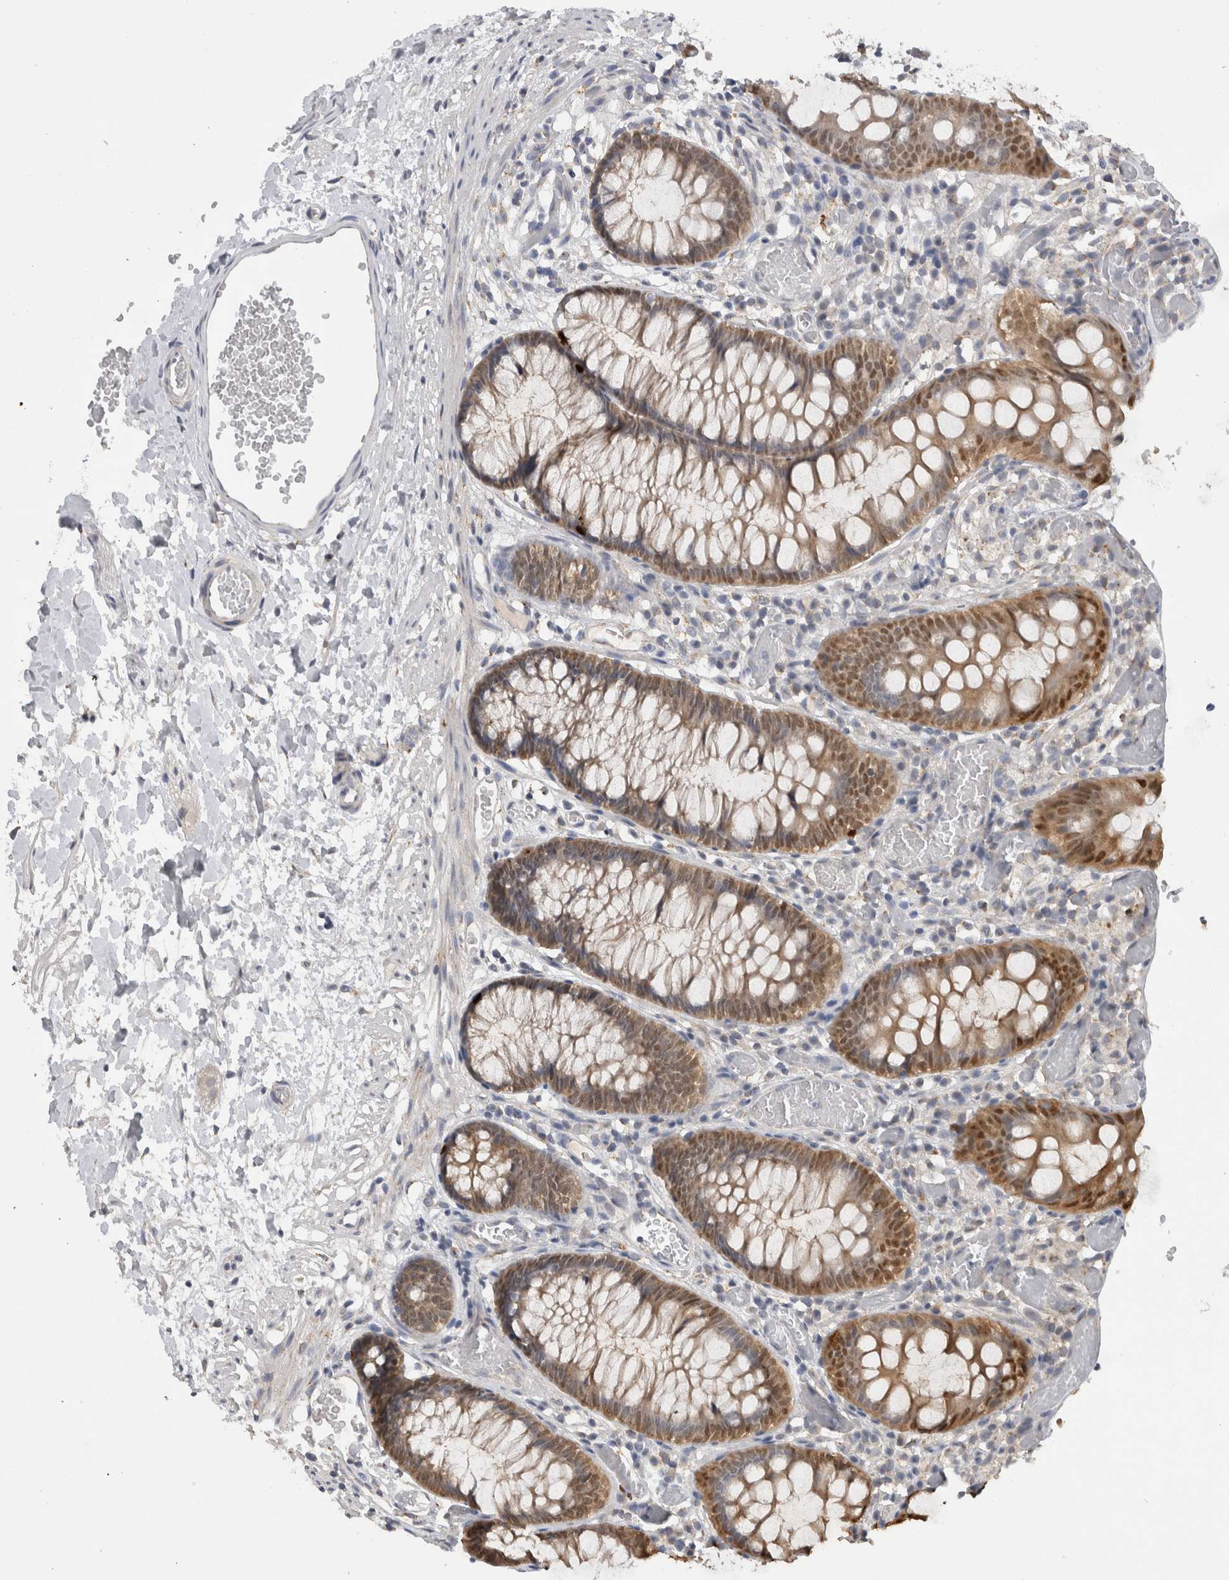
{"staining": {"intensity": "weak", "quantity": ">75%", "location": "cytoplasmic/membranous"}, "tissue": "colon", "cell_type": "Endothelial cells", "image_type": "normal", "snomed": [{"axis": "morphology", "description": "Normal tissue, NOS"}, {"axis": "topography", "description": "Colon"}], "caption": "About >75% of endothelial cells in benign human colon exhibit weak cytoplasmic/membranous protein positivity as visualized by brown immunohistochemical staining.", "gene": "DYRK2", "patient": {"sex": "male", "age": 14}}